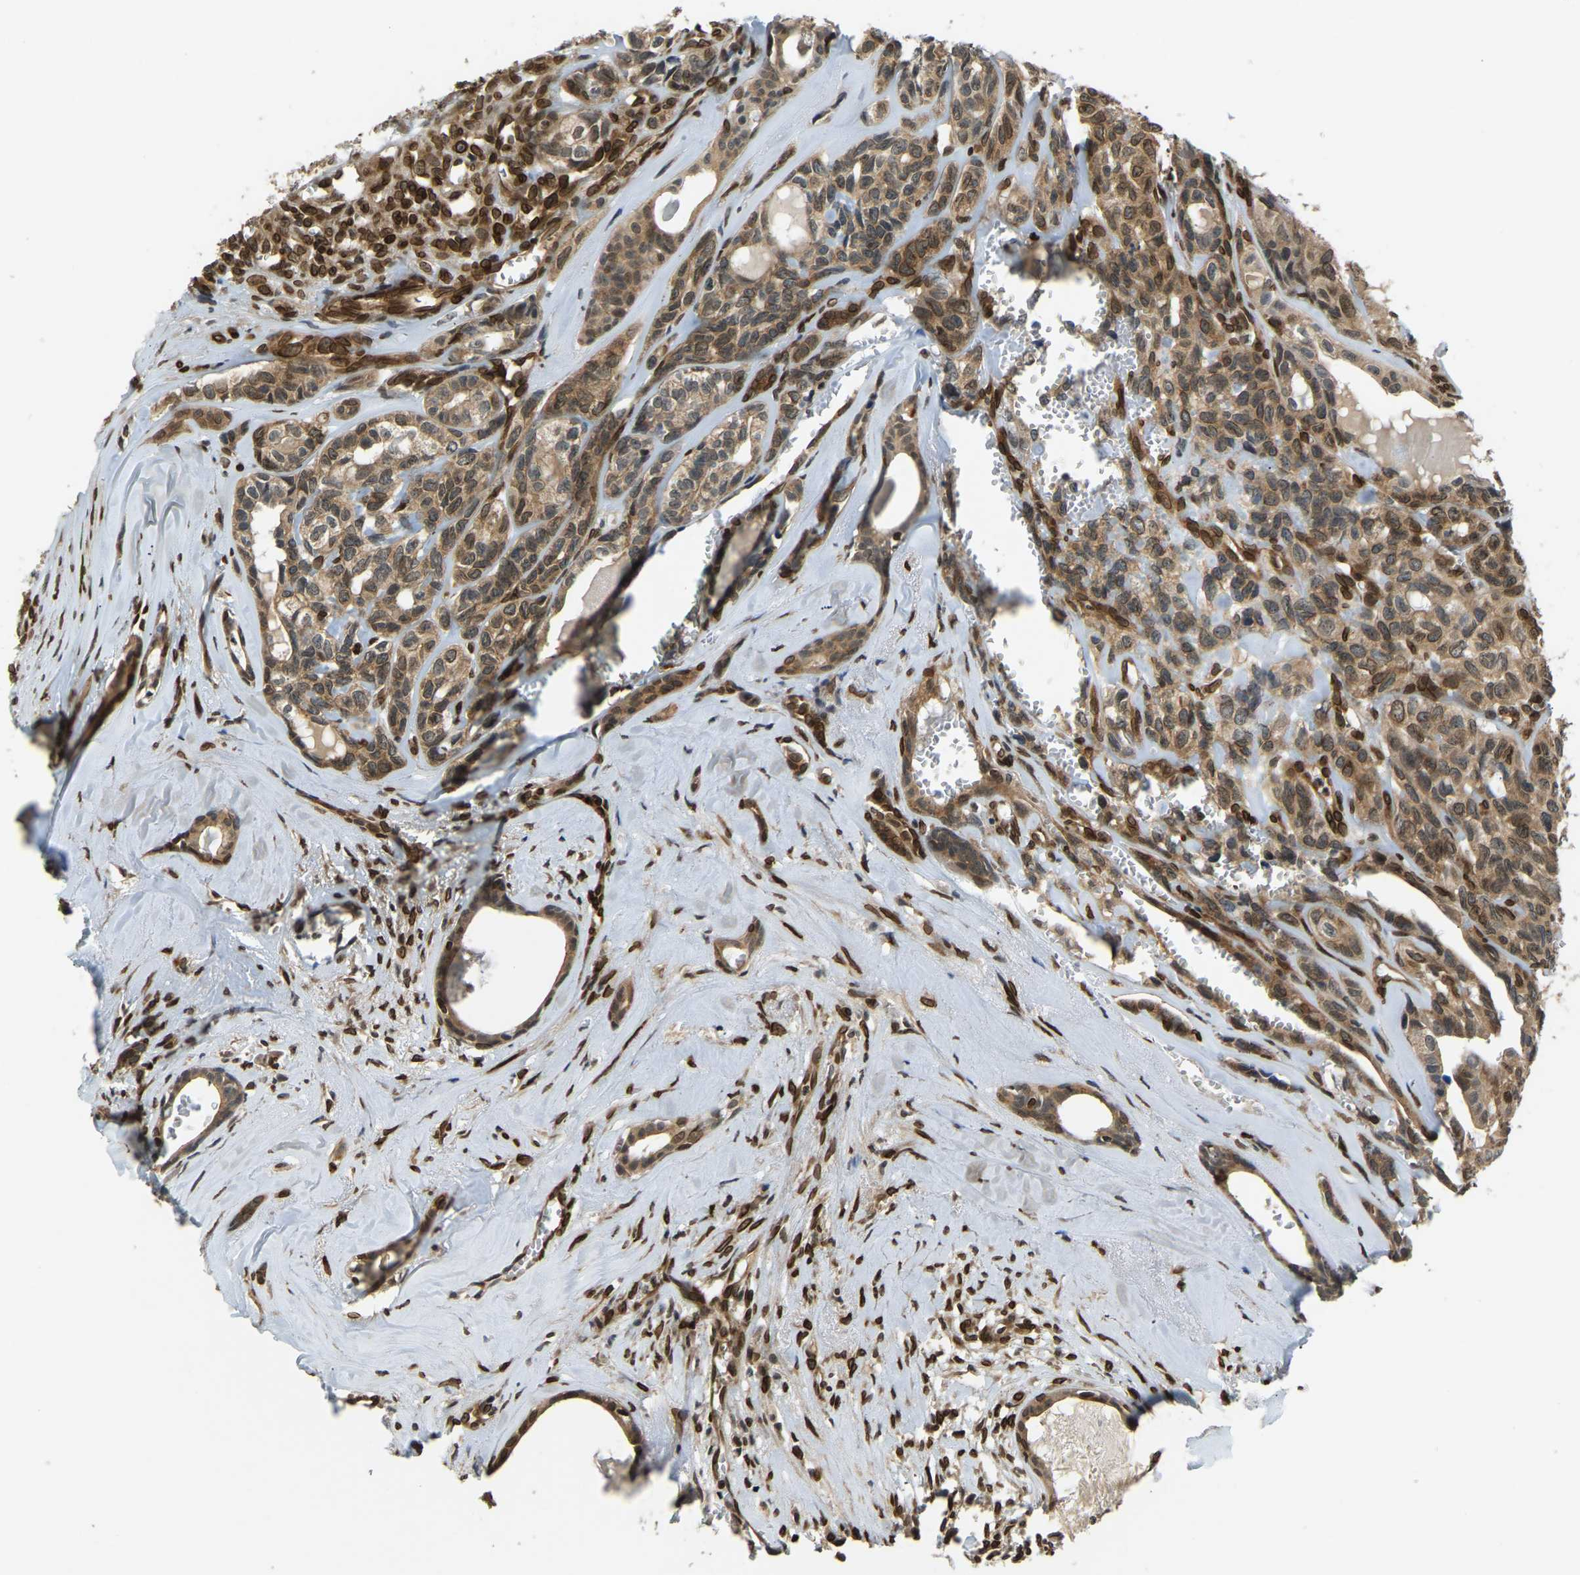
{"staining": {"intensity": "moderate", "quantity": ">75%", "location": "cytoplasmic/membranous,nuclear"}, "tissue": "head and neck cancer", "cell_type": "Tumor cells", "image_type": "cancer", "snomed": [{"axis": "morphology", "description": "Adenocarcinoma, NOS"}, {"axis": "topography", "description": "Salivary gland, NOS"}, {"axis": "topography", "description": "Head-Neck"}], "caption": "Adenocarcinoma (head and neck) was stained to show a protein in brown. There is medium levels of moderate cytoplasmic/membranous and nuclear expression in about >75% of tumor cells. Immunohistochemistry stains the protein in brown and the nuclei are stained blue.", "gene": "SYNE1", "patient": {"sex": "female", "age": 76}}